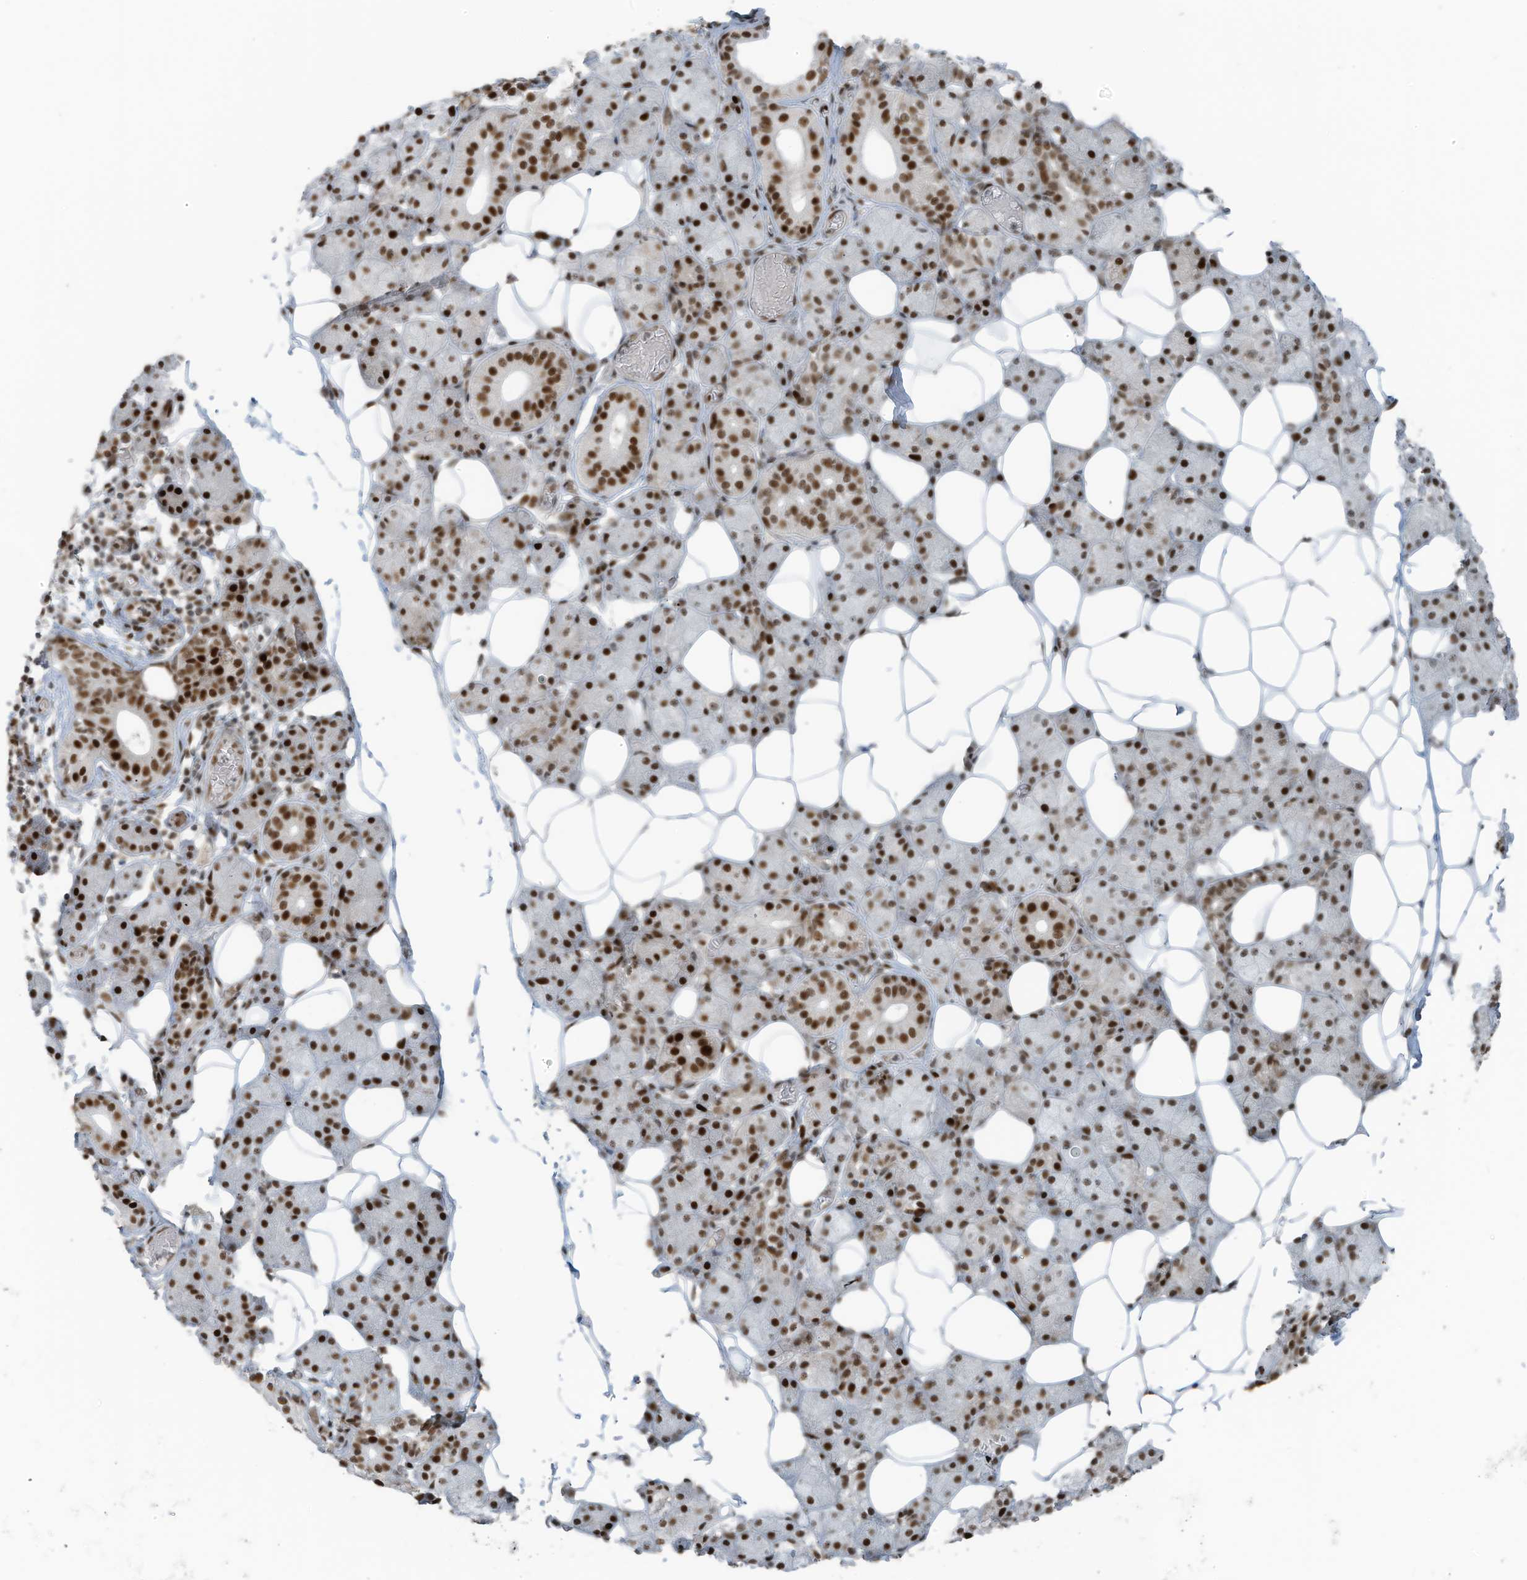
{"staining": {"intensity": "strong", "quantity": ">75%", "location": "nuclear"}, "tissue": "salivary gland", "cell_type": "Glandular cells", "image_type": "normal", "snomed": [{"axis": "morphology", "description": "Normal tissue, NOS"}, {"axis": "topography", "description": "Salivary gland"}], "caption": "Glandular cells demonstrate high levels of strong nuclear expression in about >75% of cells in unremarkable human salivary gland.", "gene": "PCNP", "patient": {"sex": "female", "age": 33}}